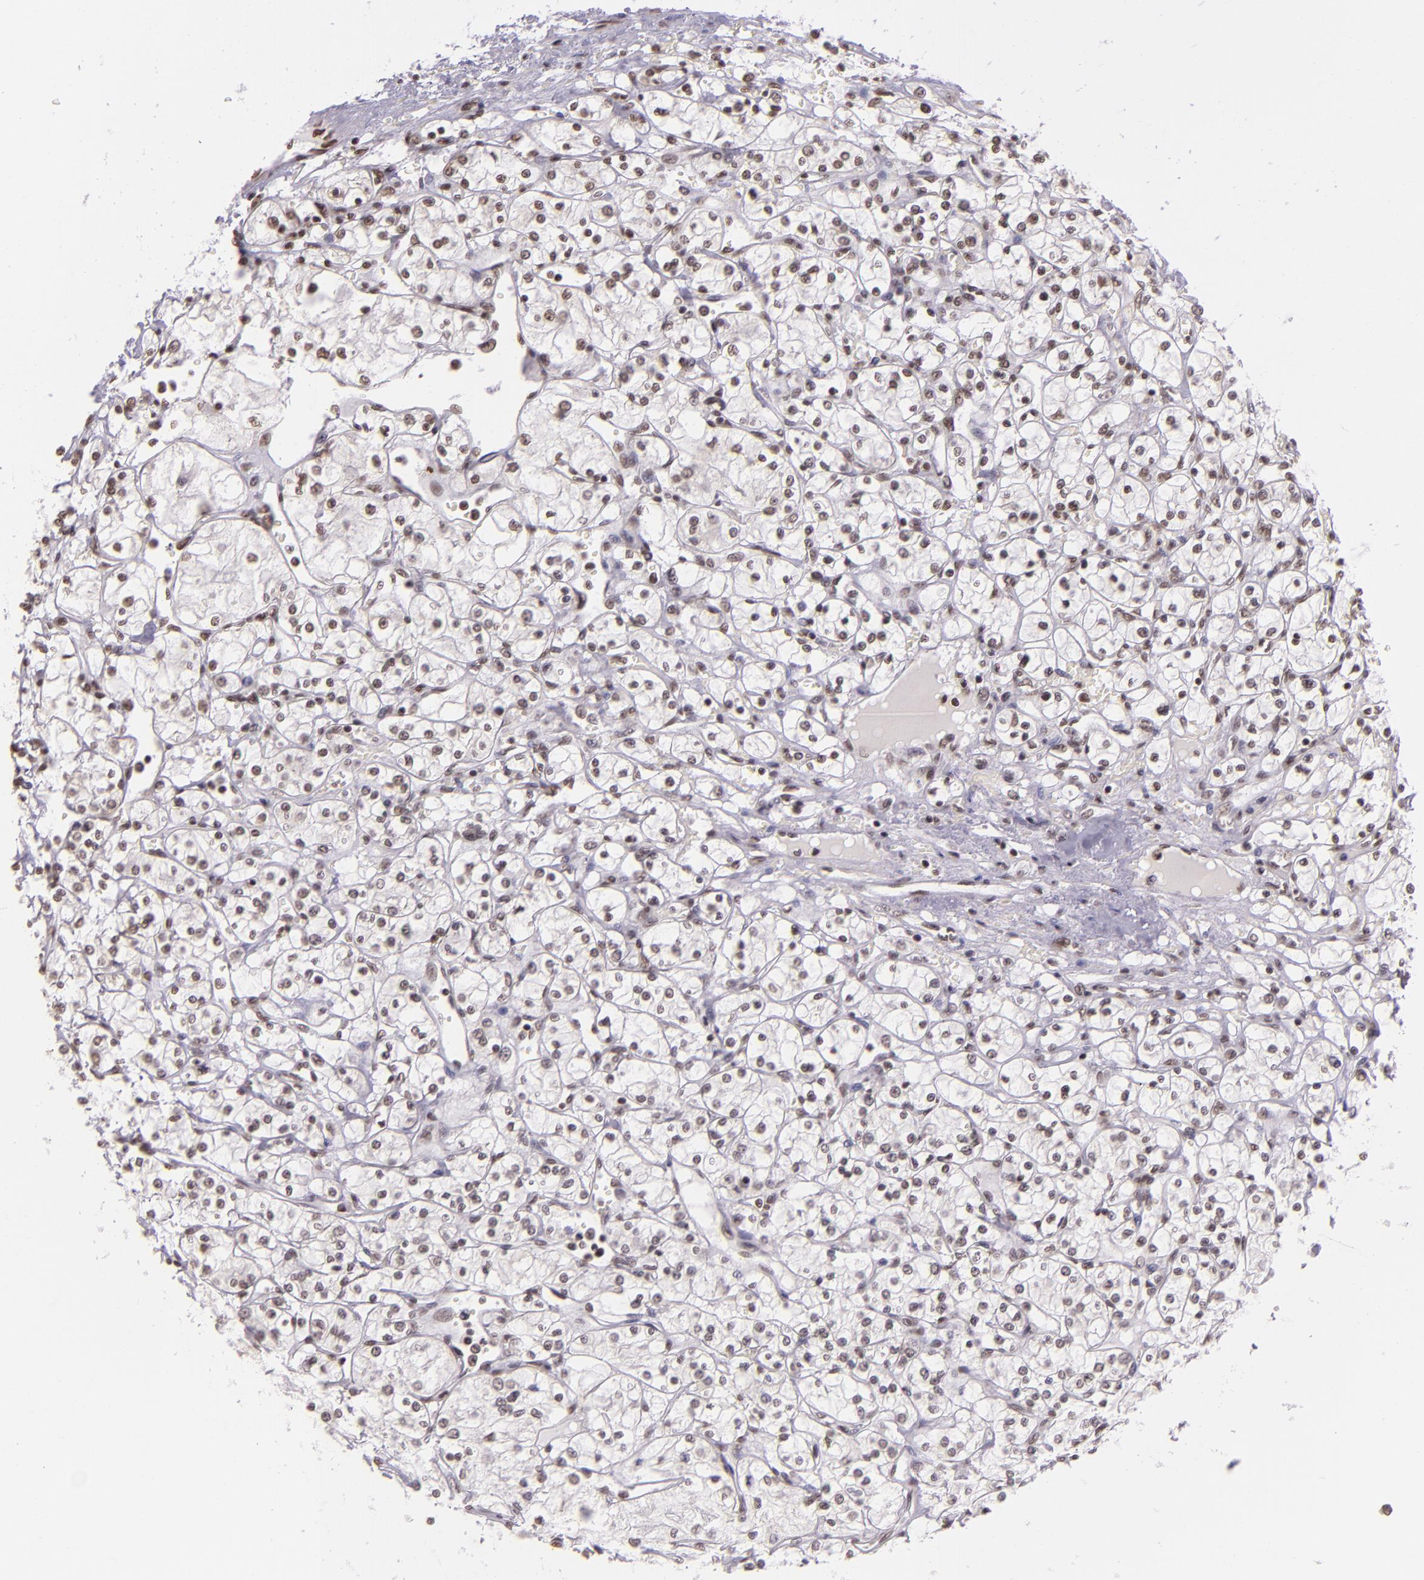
{"staining": {"intensity": "weak", "quantity": "25%-75%", "location": "nuclear"}, "tissue": "renal cancer", "cell_type": "Tumor cells", "image_type": "cancer", "snomed": [{"axis": "morphology", "description": "Adenocarcinoma, NOS"}, {"axis": "topography", "description": "Kidney"}], "caption": "This photomicrograph displays adenocarcinoma (renal) stained with IHC to label a protein in brown. The nuclear of tumor cells show weak positivity for the protein. Nuclei are counter-stained blue.", "gene": "USF1", "patient": {"sex": "male", "age": 61}}